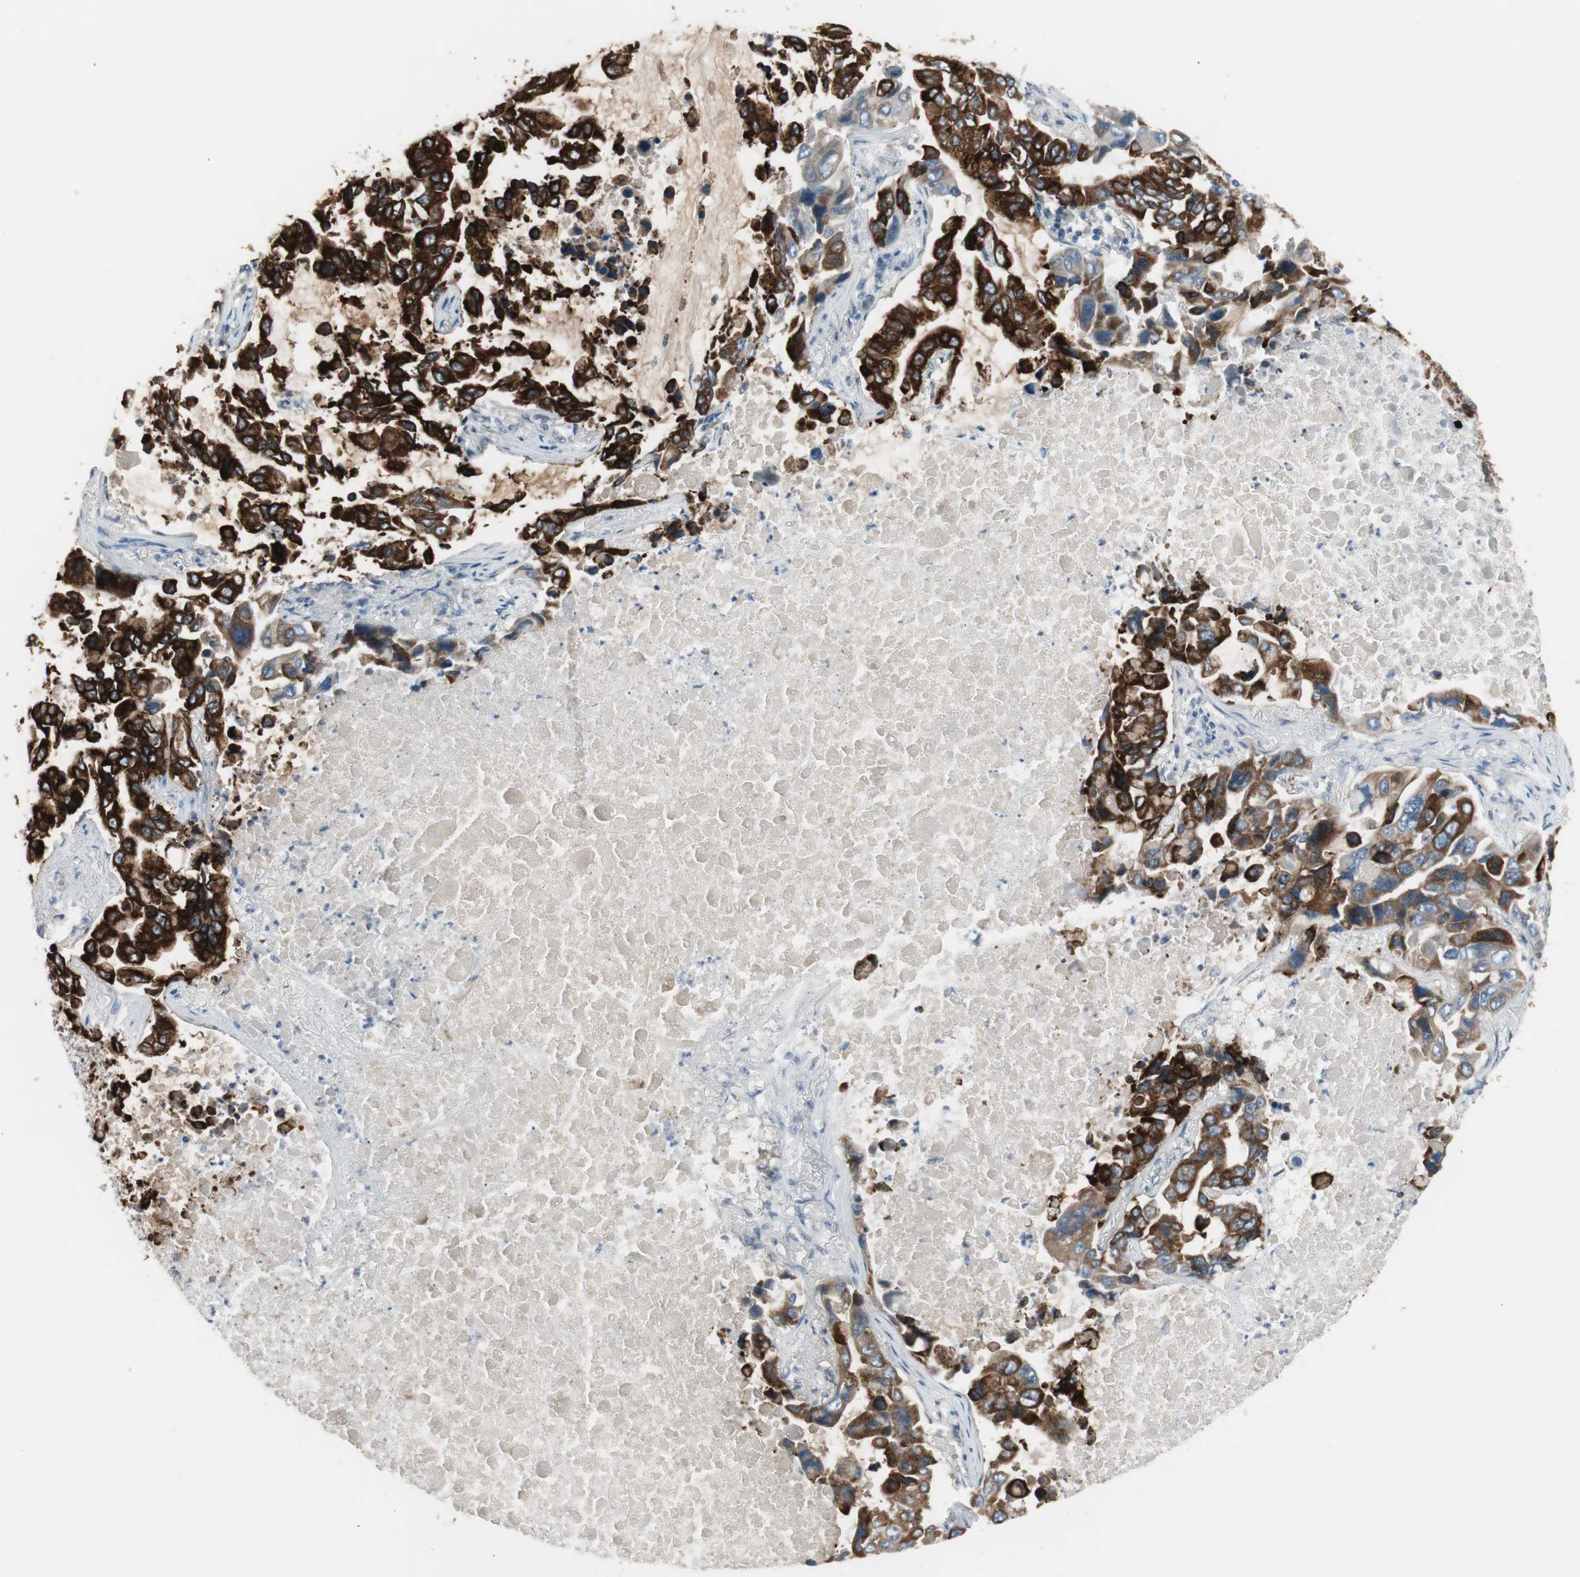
{"staining": {"intensity": "strong", "quantity": ">75%", "location": "cytoplasmic/membranous"}, "tissue": "lung cancer", "cell_type": "Tumor cells", "image_type": "cancer", "snomed": [{"axis": "morphology", "description": "Adenocarcinoma, NOS"}, {"axis": "topography", "description": "Lung"}], "caption": "A high amount of strong cytoplasmic/membranous positivity is appreciated in about >75% of tumor cells in lung cancer (adenocarcinoma) tissue. (DAB IHC, brown staining for protein, blue staining for nuclei).", "gene": "AGR2", "patient": {"sex": "male", "age": 64}}